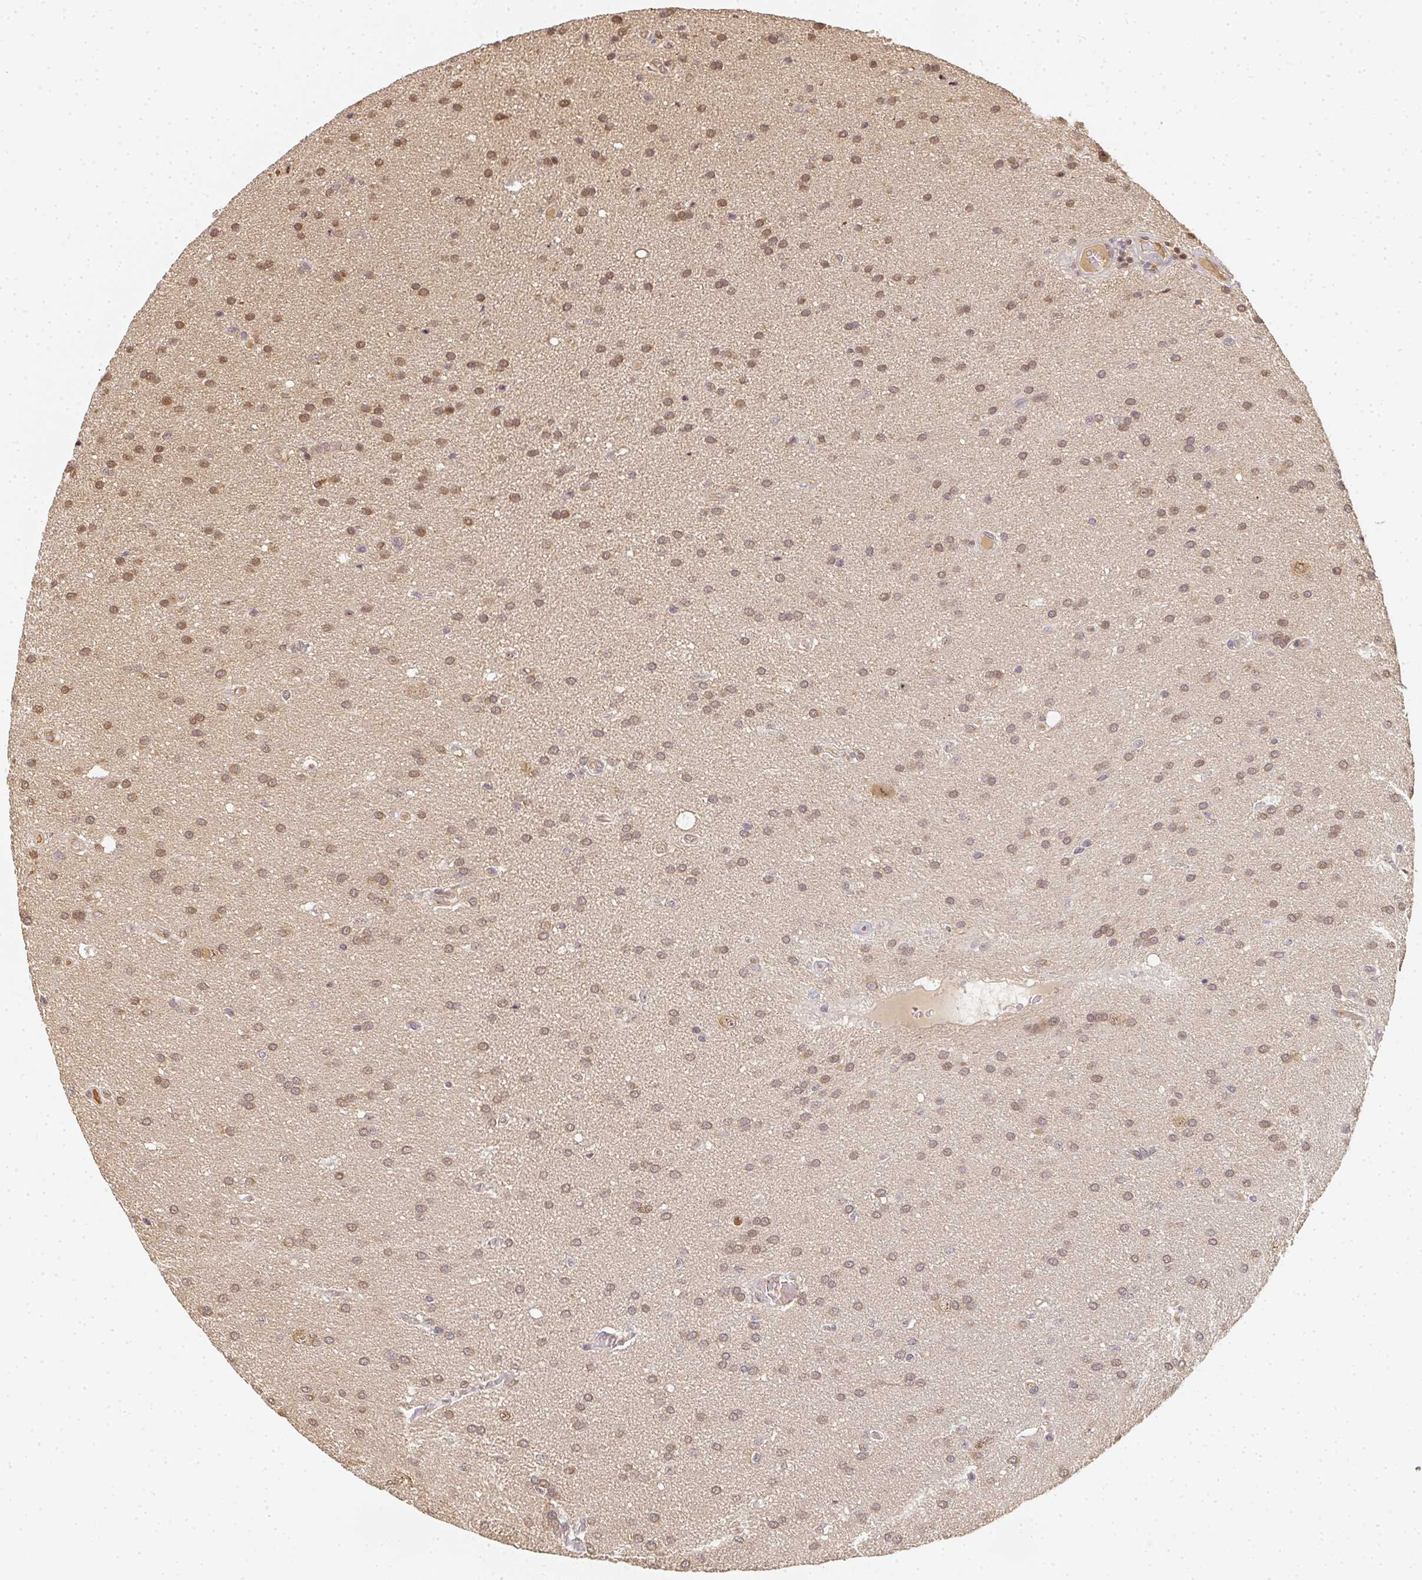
{"staining": {"intensity": "moderate", "quantity": ">75%", "location": "nuclear"}, "tissue": "glioma", "cell_type": "Tumor cells", "image_type": "cancer", "snomed": [{"axis": "morphology", "description": "Glioma, malignant, Low grade"}, {"axis": "topography", "description": "Brain"}], "caption": "A medium amount of moderate nuclear positivity is present in about >75% of tumor cells in glioma tissue.", "gene": "SLC35B3", "patient": {"sex": "female", "age": 54}}